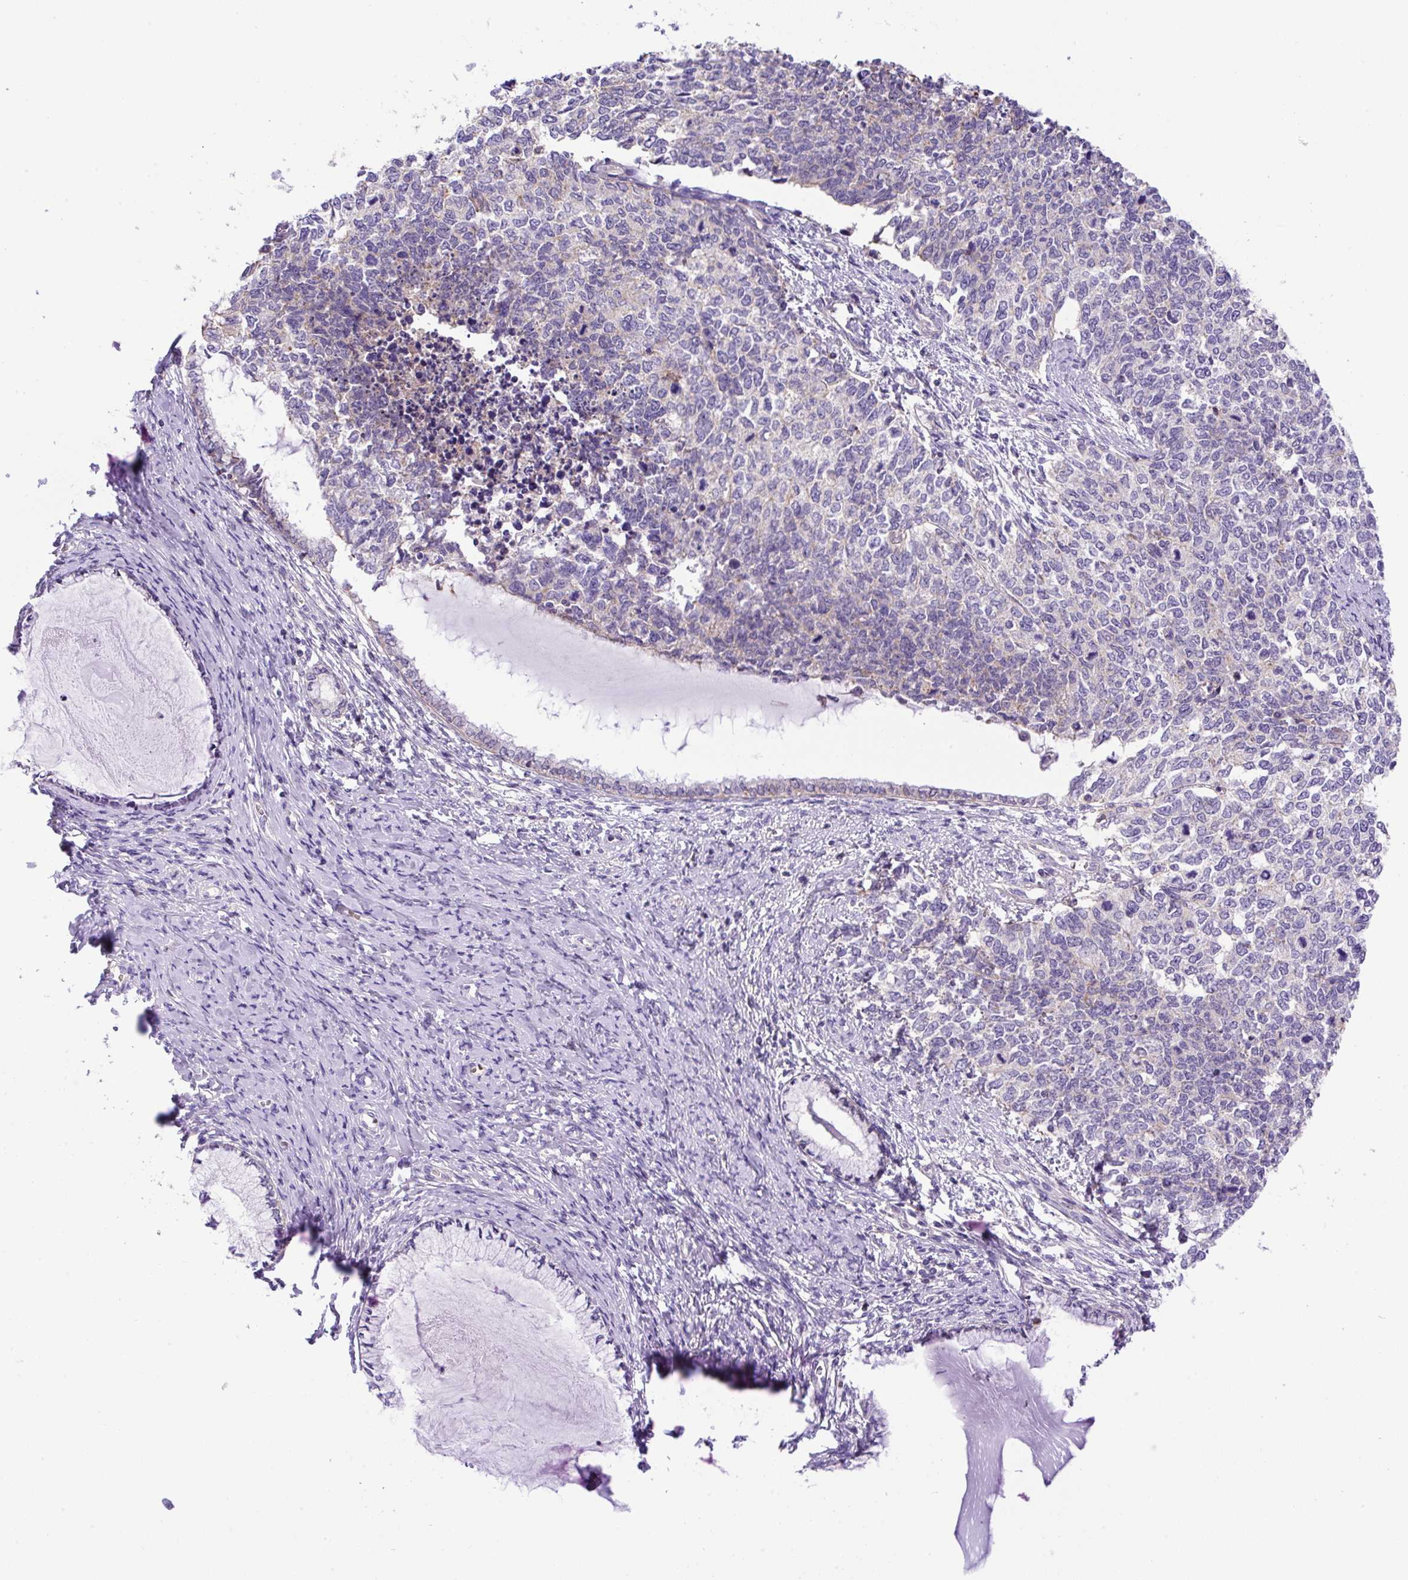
{"staining": {"intensity": "negative", "quantity": "none", "location": "none"}, "tissue": "cervical cancer", "cell_type": "Tumor cells", "image_type": "cancer", "snomed": [{"axis": "morphology", "description": "Squamous cell carcinoma, NOS"}, {"axis": "topography", "description": "Cervix"}], "caption": "Cervical cancer stained for a protein using IHC reveals no positivity tumor cells.", "gene": "NPTN", "patient": {"sex": "female", "age": 63}}